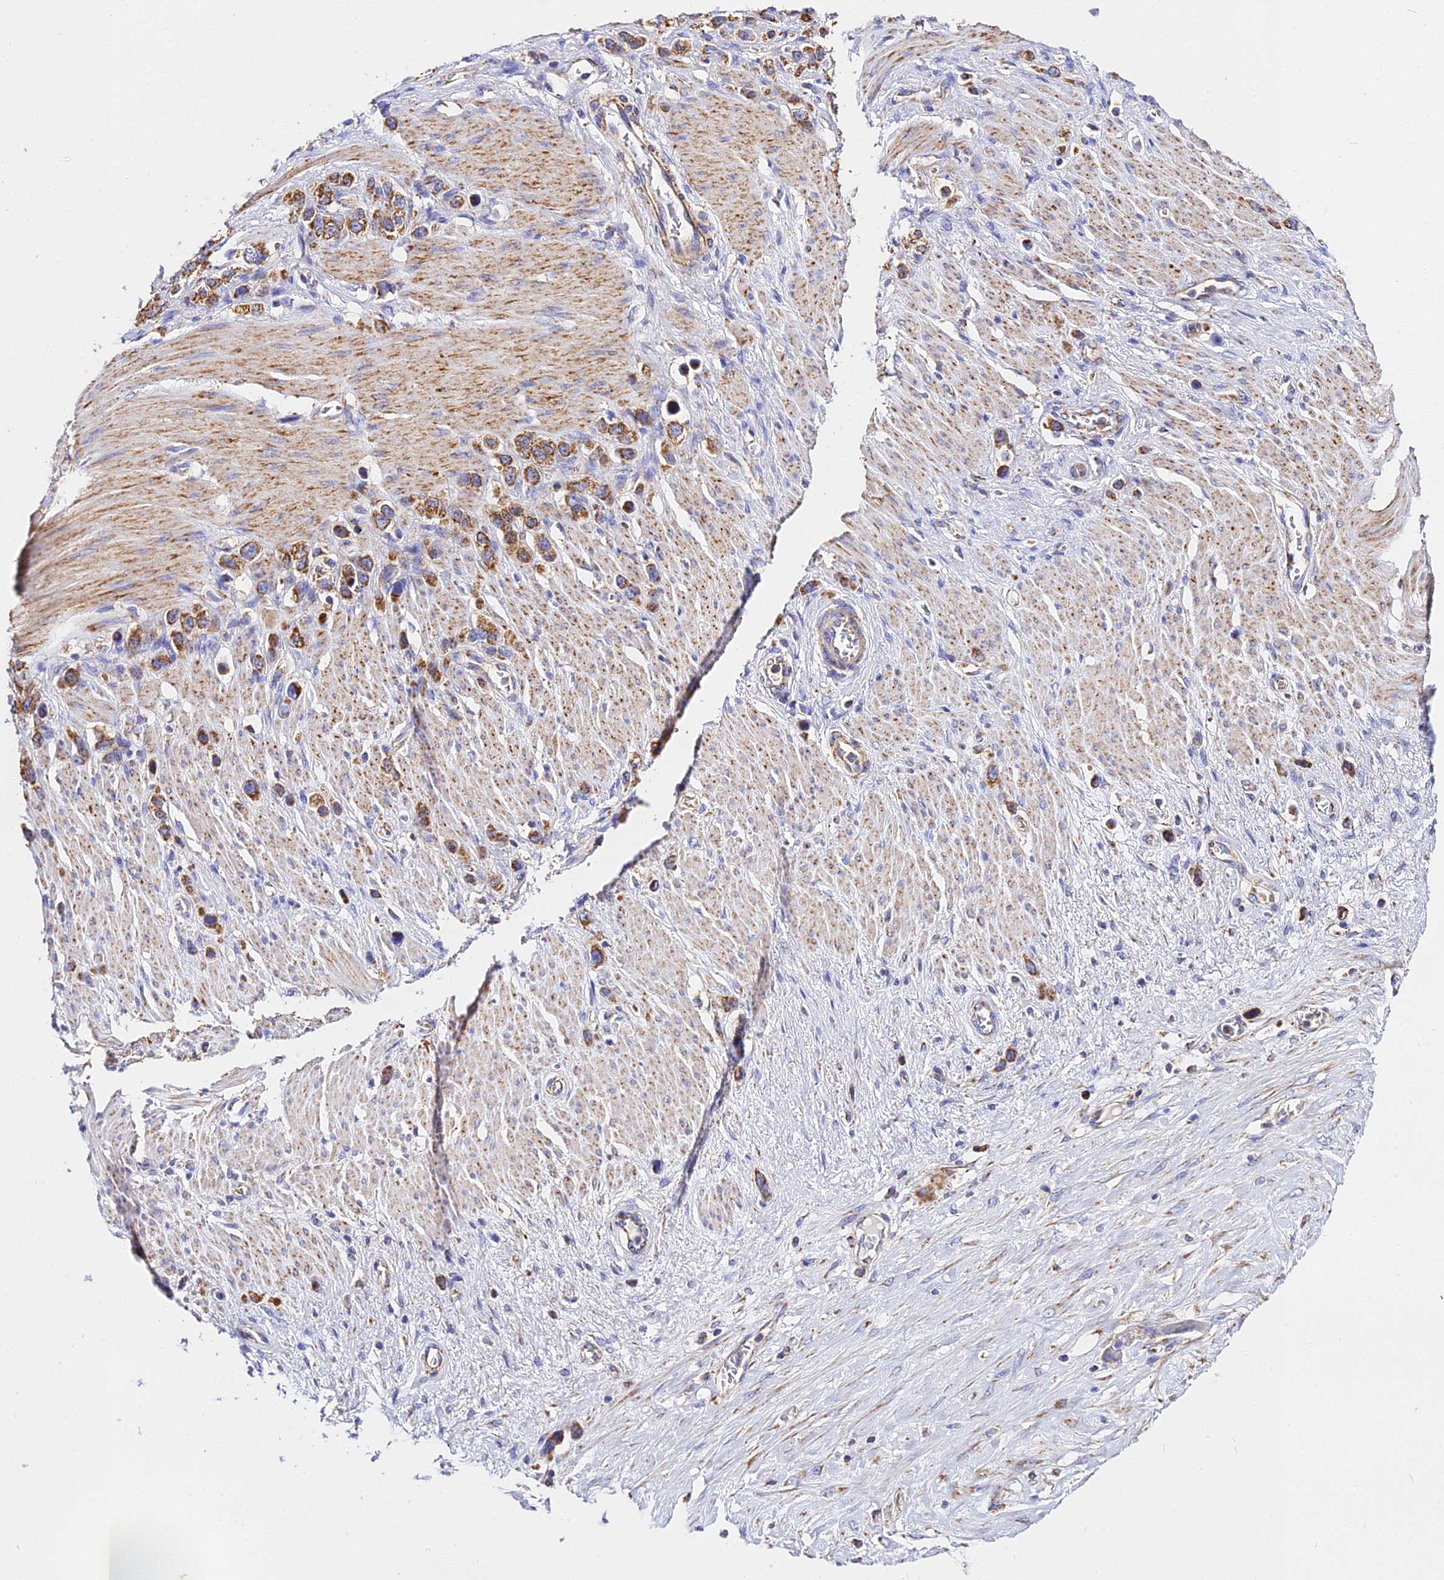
{"staining": {"intensity": "moderate", "quantity": ">75%", "location": "cytoplasmic/membranous"}, "tissue": "stomach cancer", "cell_type": "Tumor cells", "image_type": "cancer", "snomed": [{"axis": "morphology", "description": "Adenocarcinoma, NOS"}, {"axis": "morphology", "description": "Adenocarcinoma, High grade"}, {"axis": "topography", "description": "Stomach, upper"}, {"axis": "topography", "description": "Stomach, lower"}], "caption": "The image reveals a brown stain indicating the presence of a protein in the cytoplasmic/membranous of tumor cells in stomach high-grade adenocarcinoma.", "gene": "ZNF573", "patient": {"sex": "female", "age": 65}}